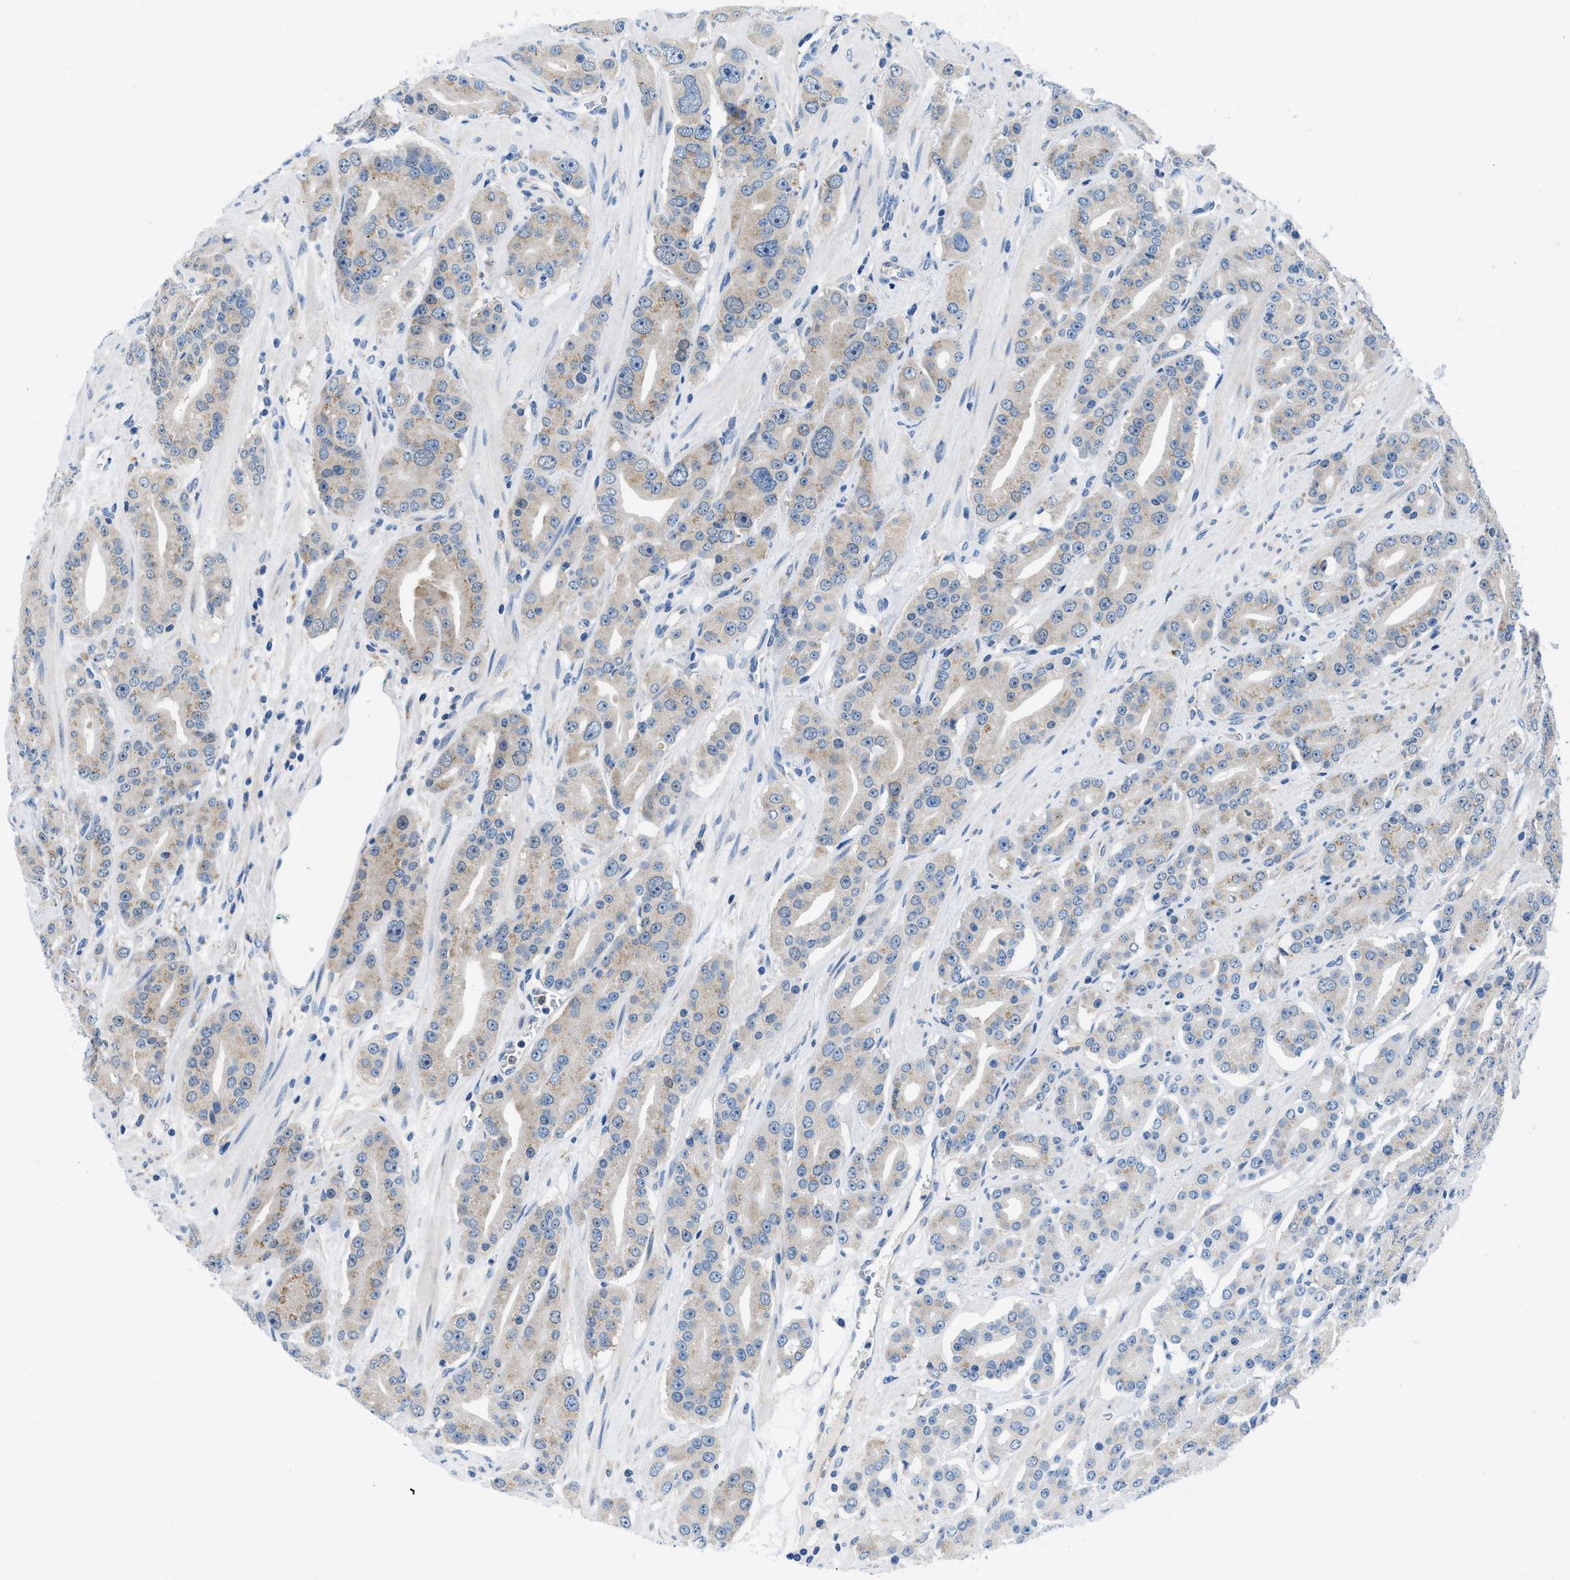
{"staining": {"intensity": "weak", "quantity": "<25%", "location": "cytoplasmic/membranous"}, "tissue": "prostate cancer", "cell_type": "Tumor cells", "image_type": "cancer", "snomed": [{"axis": "morphology", "description": "Adenocarcinoma, High grade"}, {"axis": "topography", "description": "Prostate"}], "caption": "Immunohistochemistry (IHC) of human prostate cancer (adenocarcinoma (high-grade)) reveals no expression in tumor cells. (Brightfield microscopy of DAB (3,3'-diaminobenzidine) immunohistochemistry at high magnification).", "gene": "BNC2", "patient": {"sex": "male", "age": 71}}